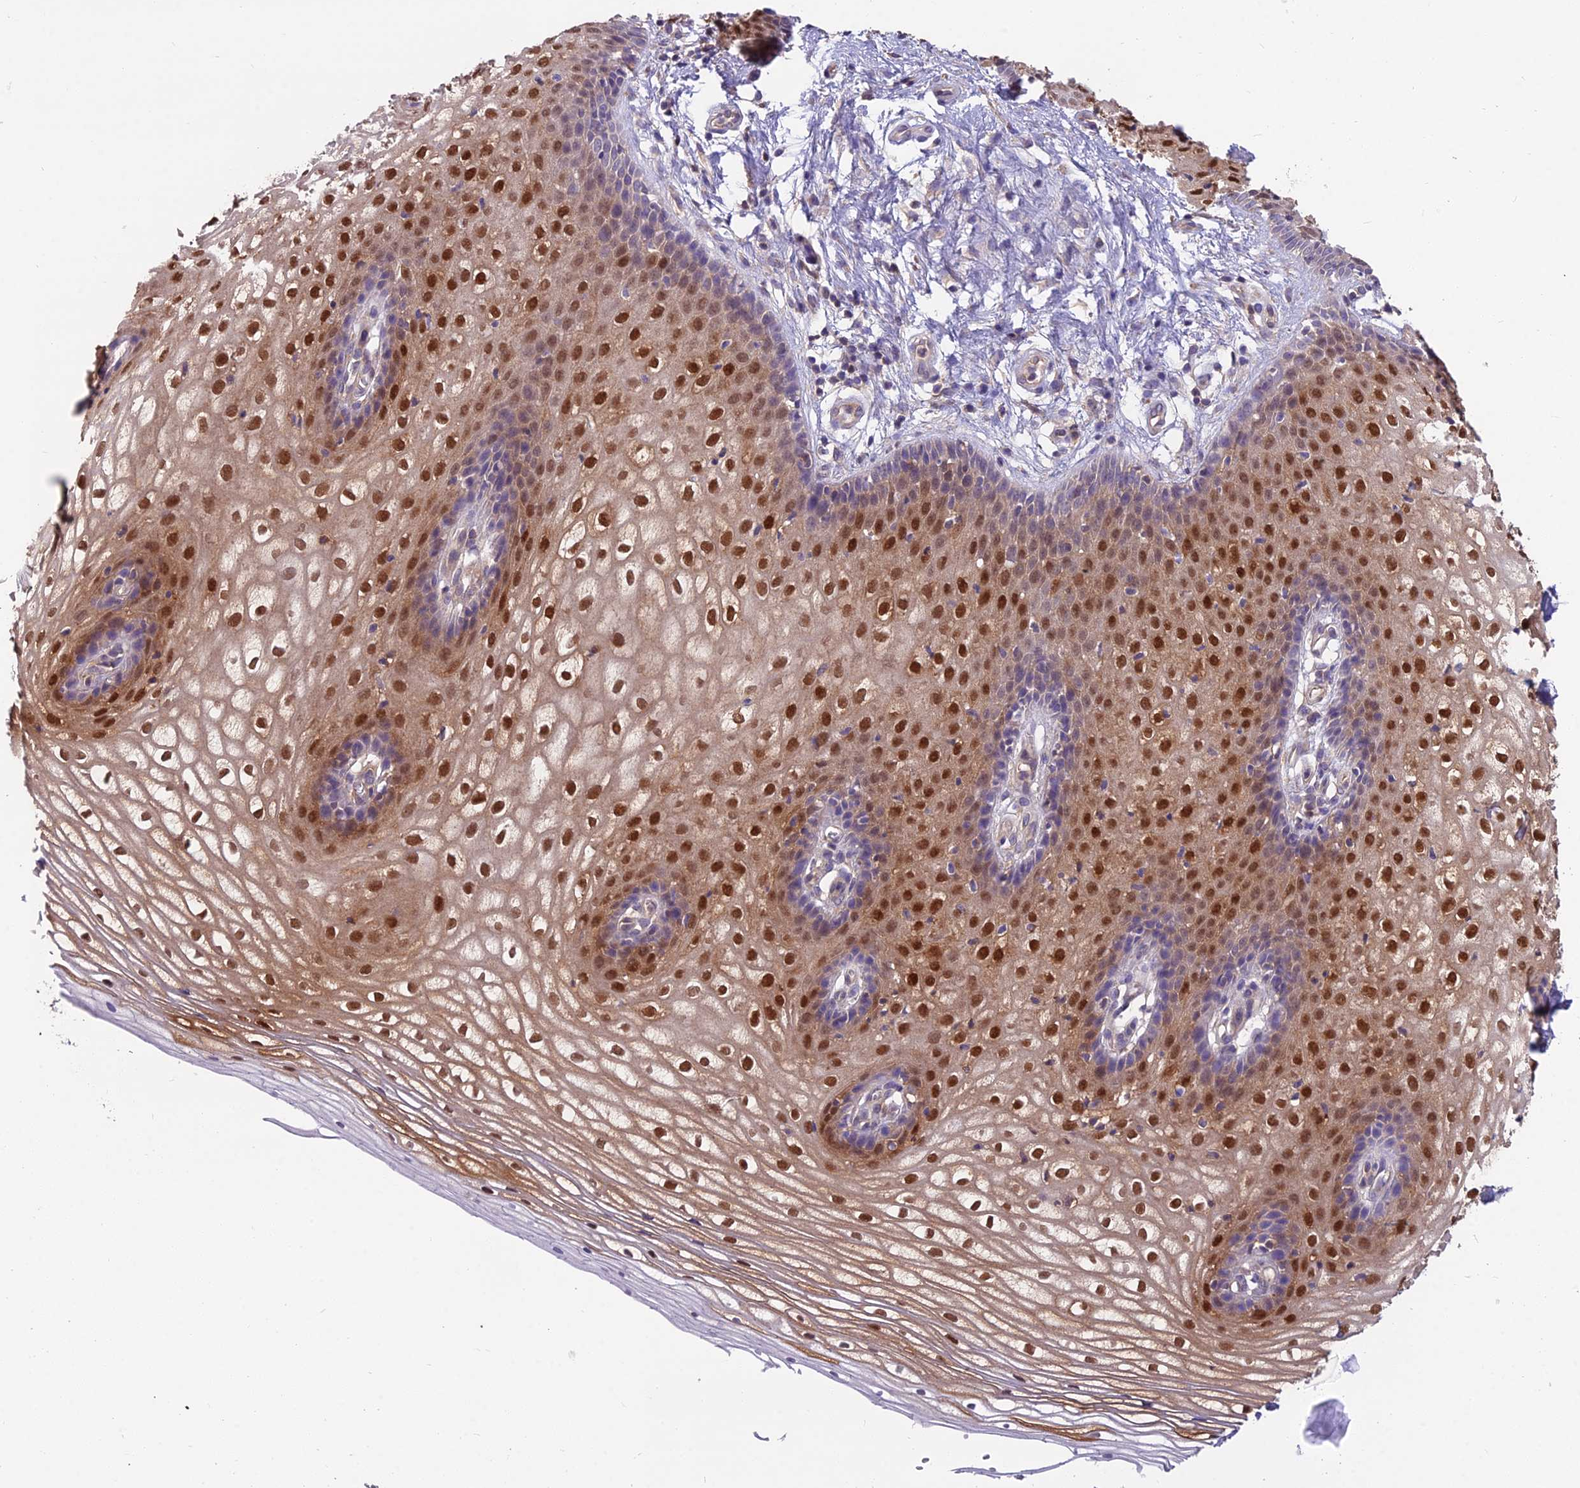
{"staining": {"intensity": "moderate", "quantity": "25%-75%", "location": "cytoplasmic/membranous,nuclear"}, "tissue": "vagina", "cell_type": "Squamous epithelial cells", "image_type": "normal", "snomed": [{"axis": "morphology", "description": "Normal tissue, NOS"}, {"axis": "topography", "description": "Vagina"}], "caption": "Immunohistochemistry micrograph of unremarkable vagina: human vagina stained using IHC reveals medium levels of moderate protein expression localized specifically in the cytoplasmic/membranous,nuclear of squamous epithelial cells, appearing as a cytoplasmic/membranous,nuclear brown color.", "gene": "MVD", "patient": {"sex": "female", "age": 34}}